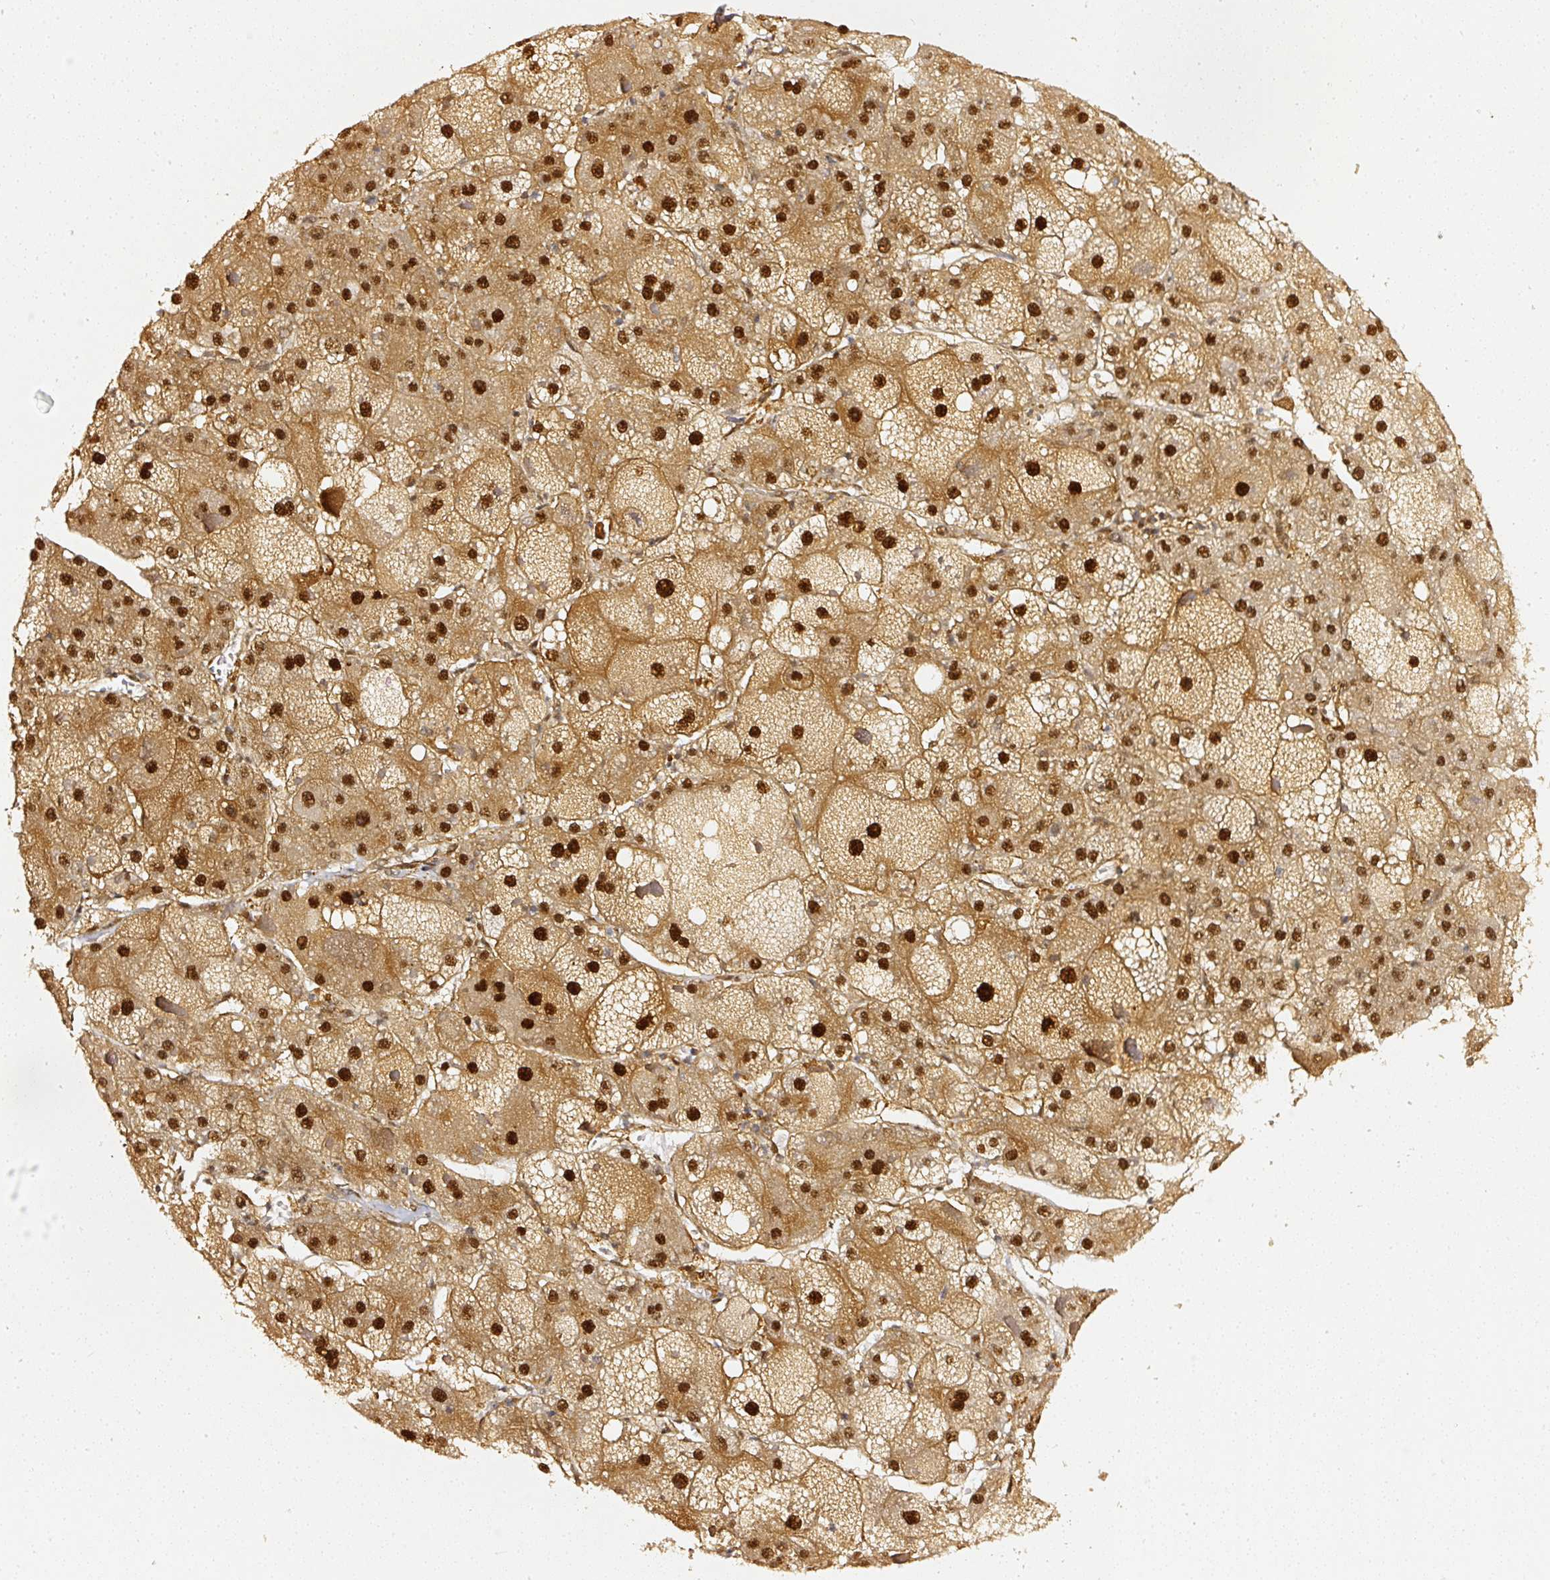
{"staining": {"intensity": "strong", "quantity": ">75%", "location": "cytoplasmic/membranous,nuclear"}, "tissue": "liver cancer", "cell_type": "Tumor cells", "image_type": "cancer", "snomed": [{"axis": "morphology", "description": "Carcinoma, Hepatocellular, NOS"}, {"axis": "topography", "description": "Liver"}], "caption": "The immunohistochemical stain highlights strong cytoplasmic/membranous and nuclear expression in tumor cells of hepatocellular carcinoma (liver) tissue. Using DAB (3,3'-diaminobenzidine) (brown) and hematoxylin (blue) stains, captured at high magnification using brightfield microscopy.", "gene": "PSMD1", "patient": {"sex": "female", "age": 73}}